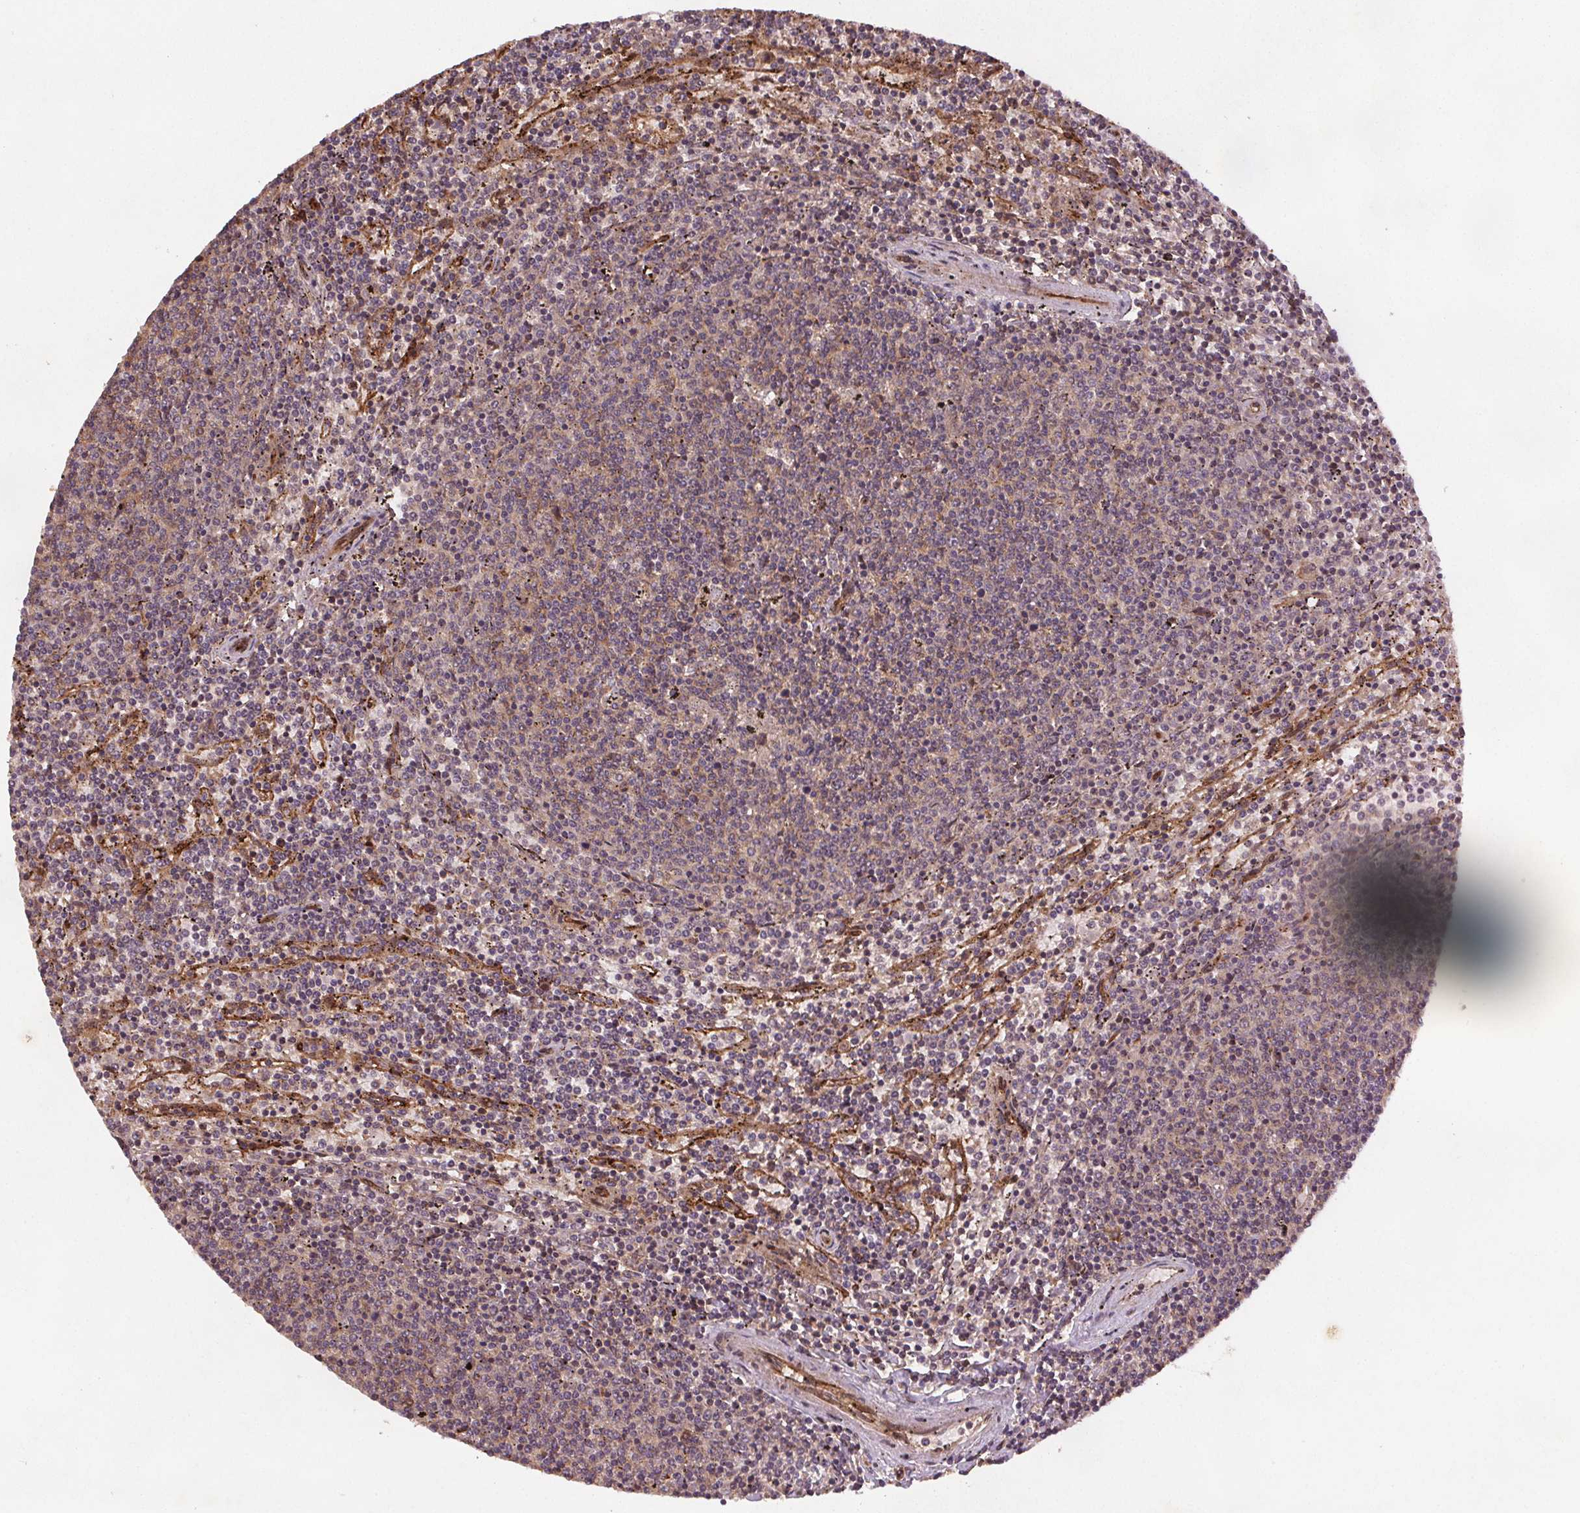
{"staining": {"intensity": "negative", "quantity": "none", "location": "none"}, "tissue": "lymphoma", "cell_type": "Tumor cells", "image_type": "cancer", "snomed": [{"axis": "morphology", "description": "Malignant lymphoma, non-Hodgkin's type, Low grade"}, {"axis": "topography", "description": "Spleen"}], "caption": "Micrograph shows no significant protein staining in tumor cells of lymphoma.", "gene": "SEC14L2", "patient": {"sex": "female", "age": 50}}